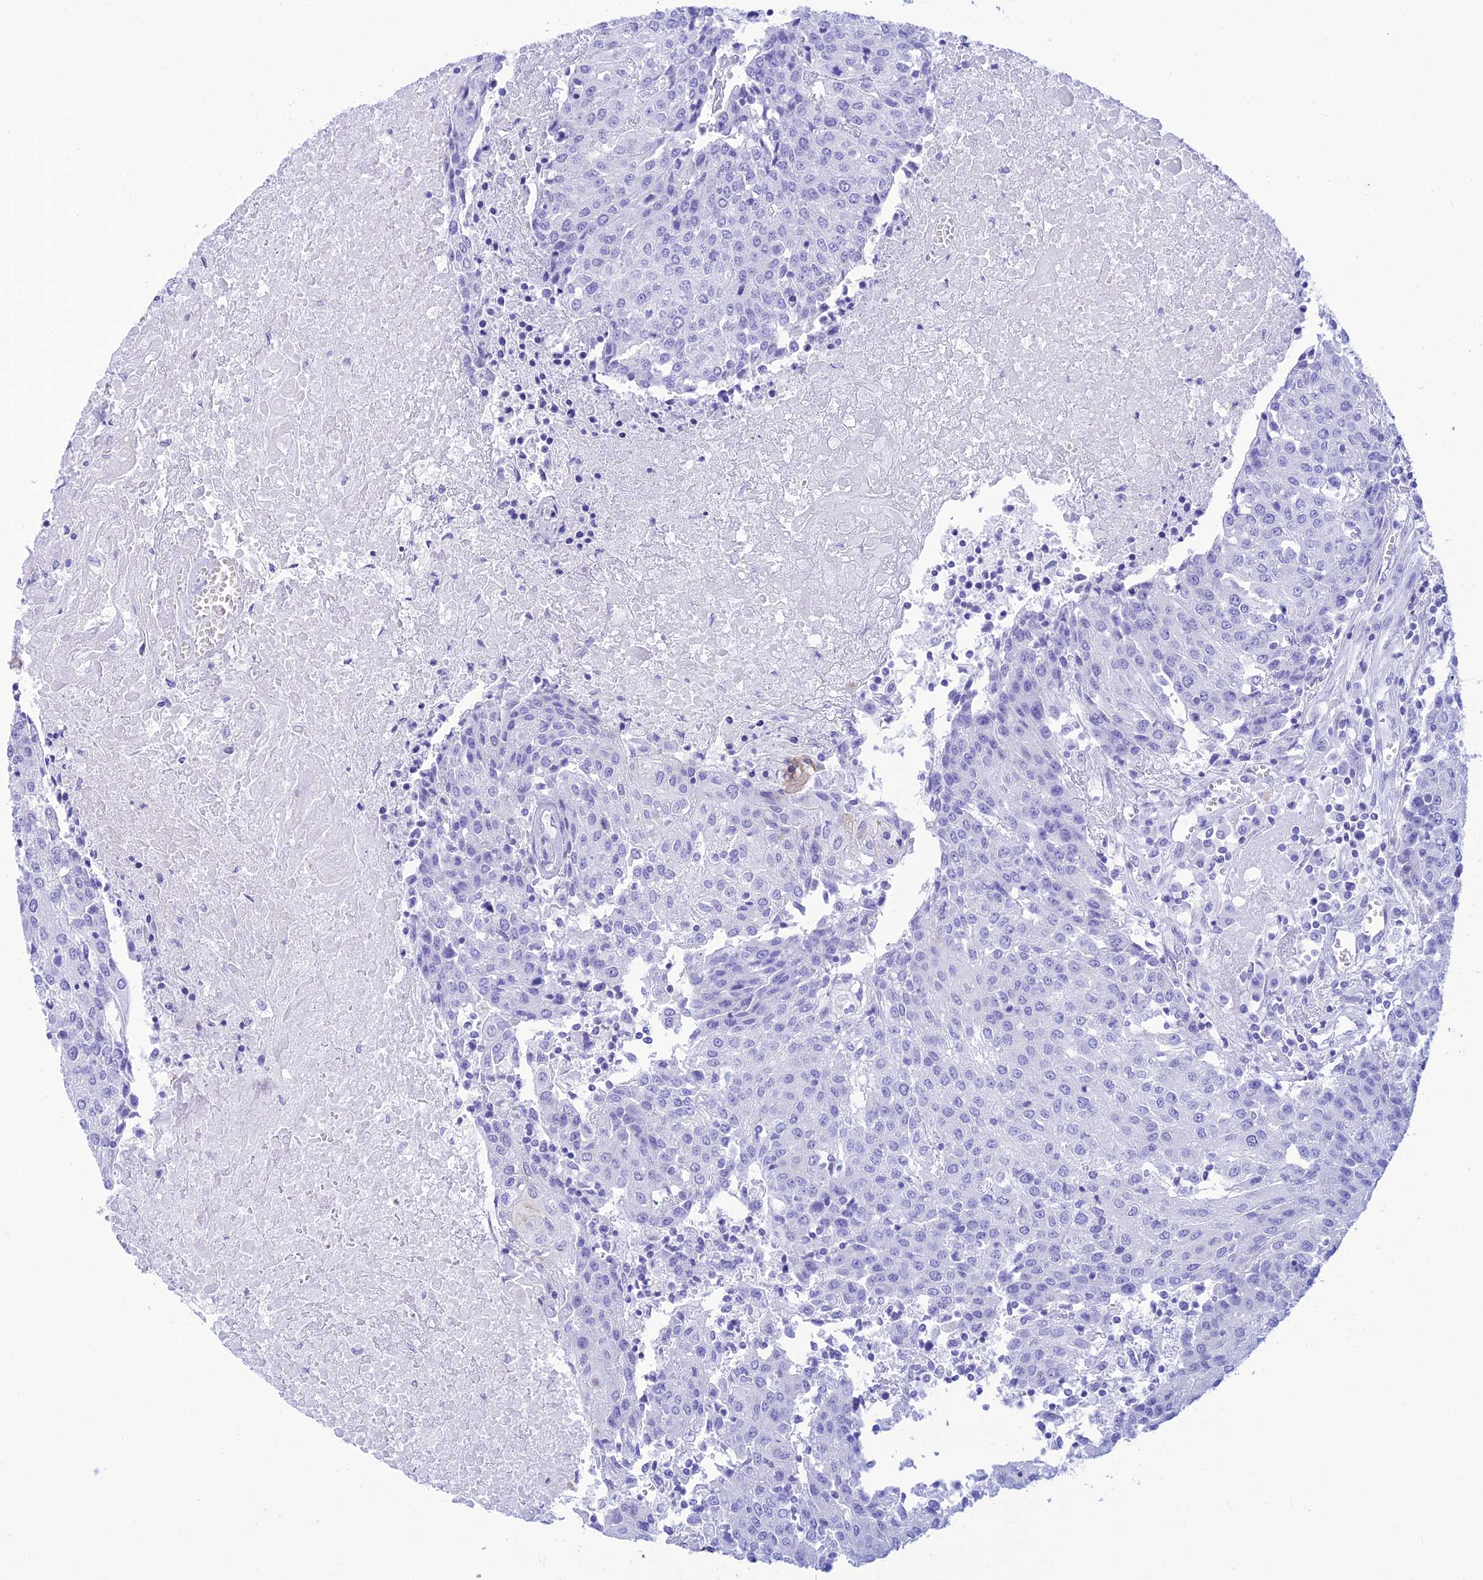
{"staining": {"intensity": "negative", "quantity": "none", "location": "none"}, "tissue": "urothelial cancer", "cell_type": "Tumor cells", "image_type": "cancer", "snomed": [{"axis": "morphology", "description": "Urothelial carcinoma, High grade"}, {"axis": "topography", "description": "Urinary bladder"}], "caption": "A histopathology image of urothelial cancer stained for a protein exhibits no brown staining in tumor cells.", "gene": "PRNP", "patient": {"sex": "female", "age": 85}}